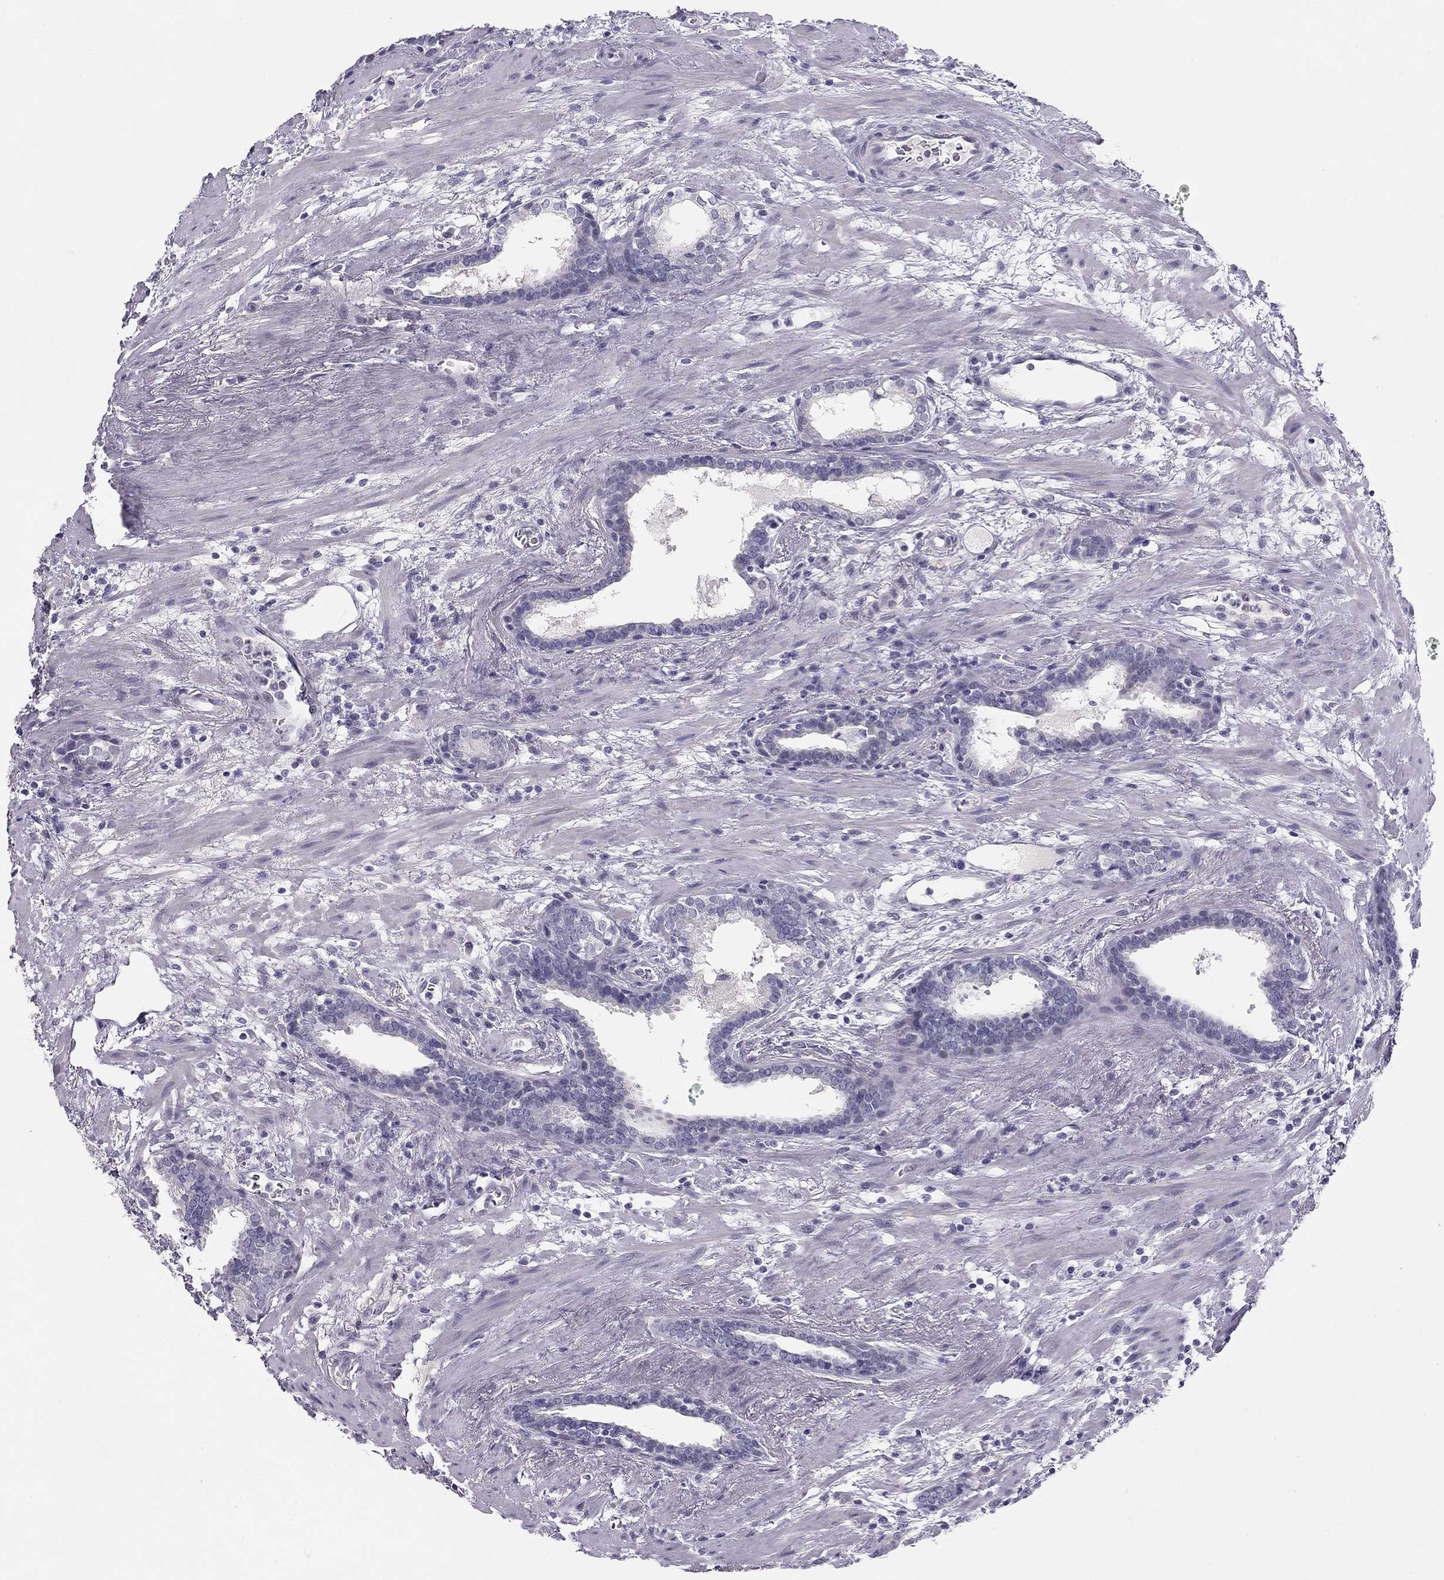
{"staining": {"intensity": "negative", "quantity": "none", "location": "none"}, "tissue": "prostate cancer", "cell_type": "Tumor cells", "image_type": "cancer", "snomed": [{"axis": "morphology", "description": "Adenocarcinoma, NOS"}, {"axis": "topography", "description": "Prostate"}], "caption": "Prostate cancer (adenocarcinoma) was stained to show a protein in brown. There is no significant expression in tumor cells.", "gene": "KCNV2", "patient": {"sex": "male", "age": 66}}